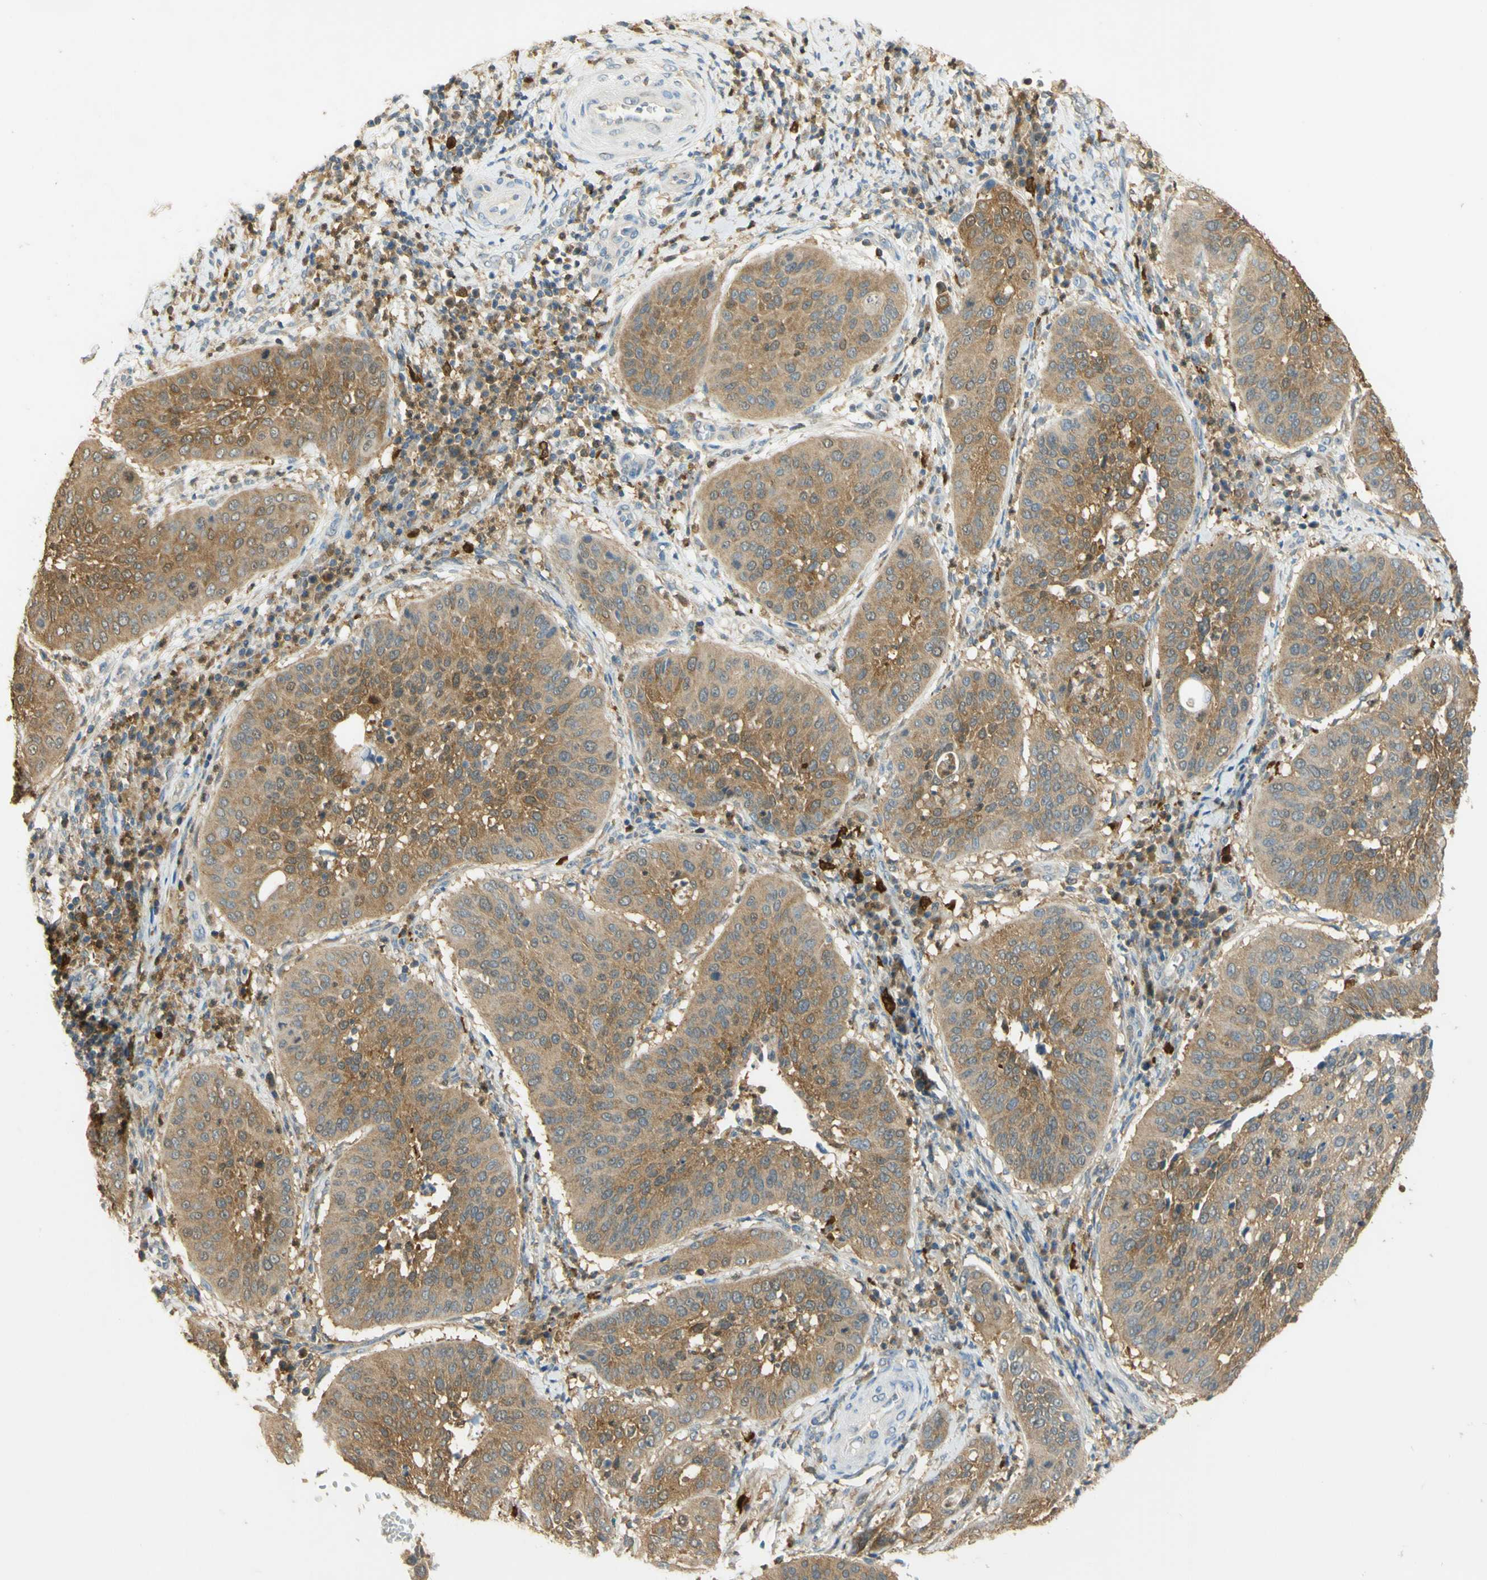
{"staining": {"intensity": "moderate", "quantity": ">75%", "location": "cytoplasmic/membranous"}, "tissue": "cervical cancer", "cell_type": "Tumor cells", "image_type": "cancer", "snomed": [{"axis": "morphology", "description": "Normal tissue, NOS"}, {"axis": "morphology", "description": "Squamous cell carcinoma, NOS"}, {"axis": "topography", "description": "Cervix"}], "caption": "Cervical cancer was stained to show a protein in brown. There is medium levels of moderate cytoplasmic/membranous positivity in approximately >75% of tumor cells.", "gene": "PAK1", "patient": {"sex": "female", "age": 39}}